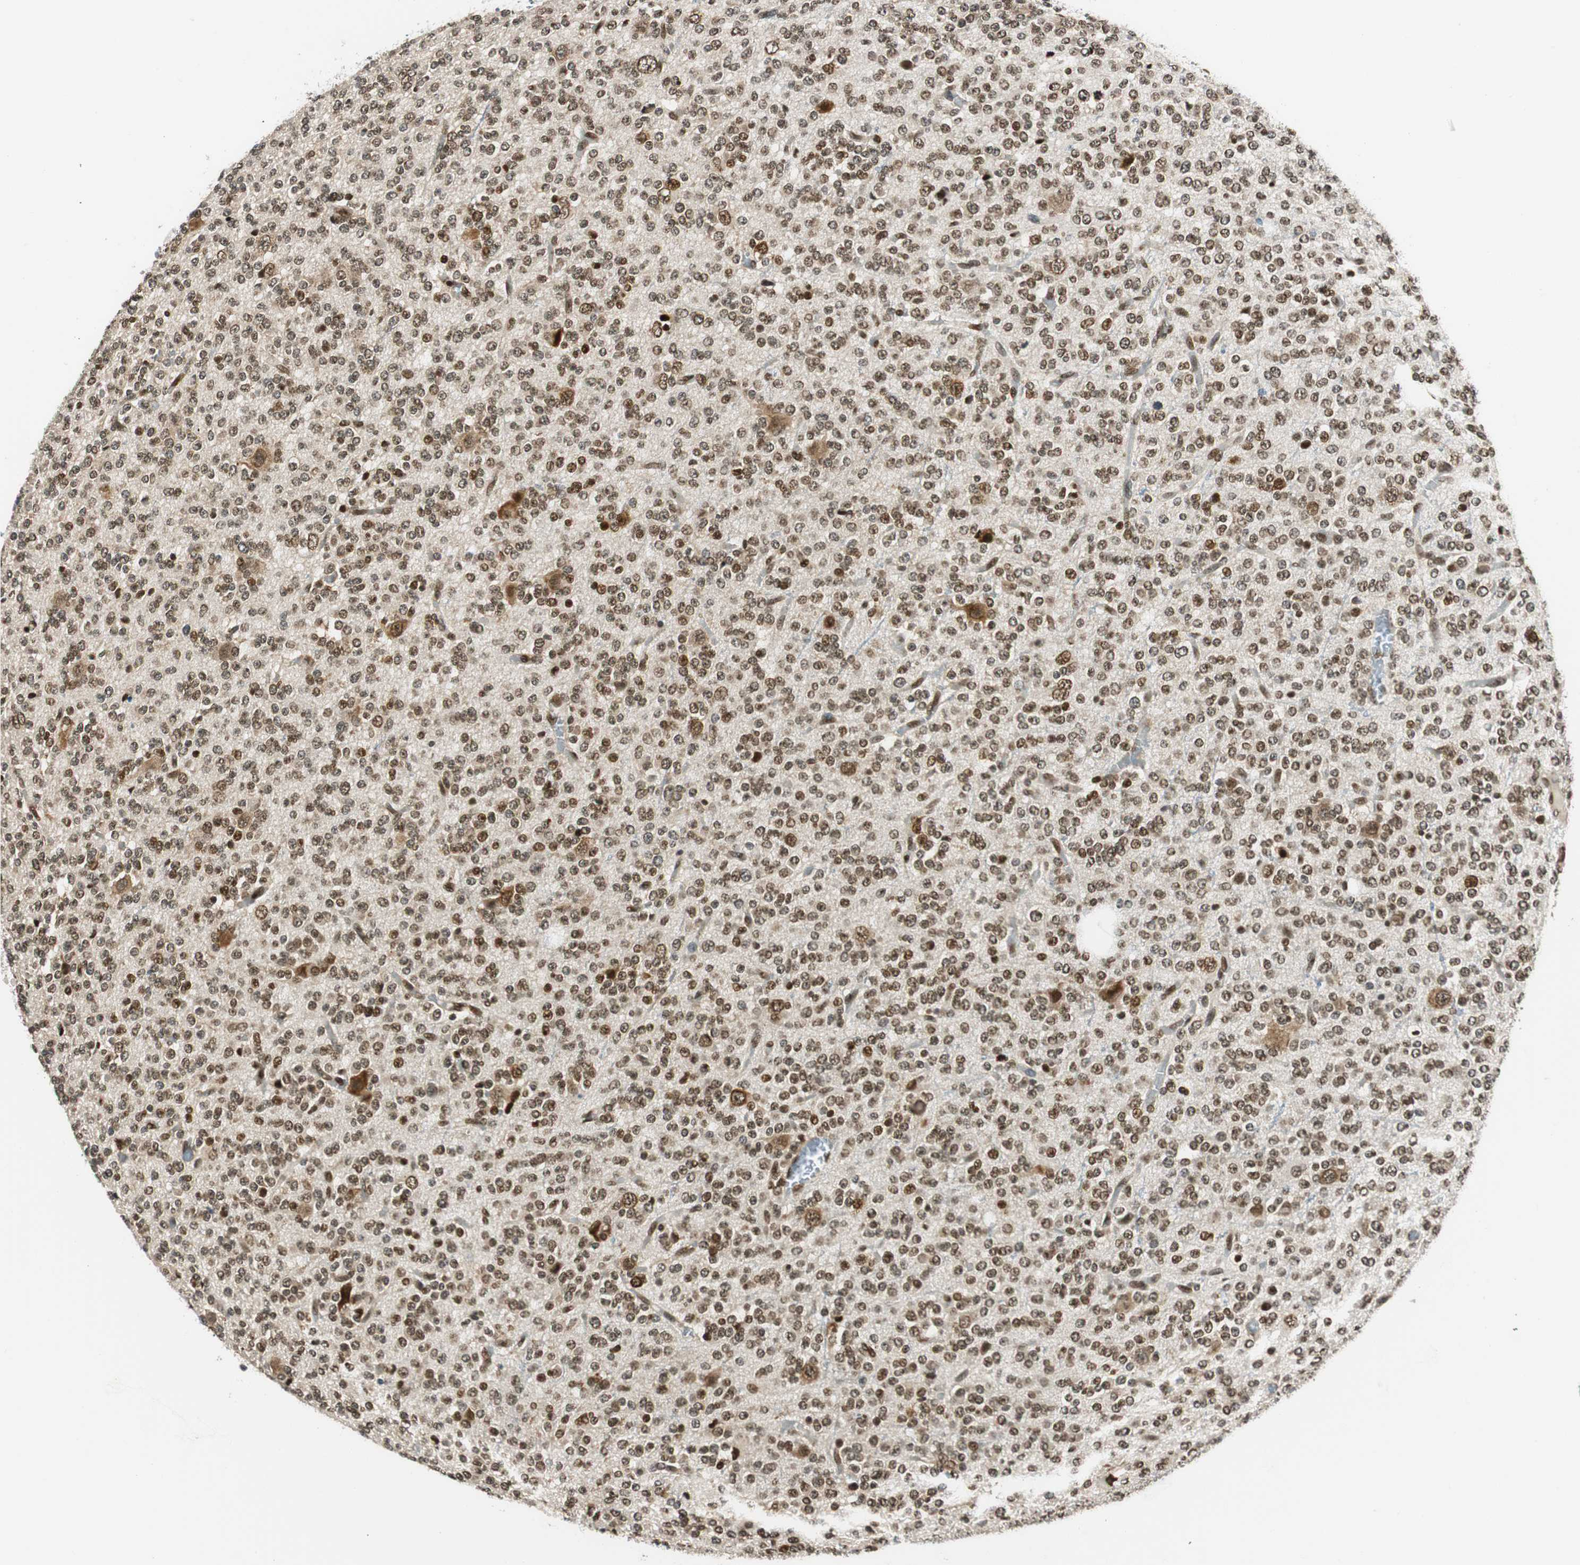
{"staining": {"intensity": "moderate", "quantity": ">75%", "location": "nuclear"}, "tissue": "glioma", "cell_type": "Tumor cells", "image_type": "cancer", "snomed": [{"axis": "morphology", "description": "Glioma, malignant, Low grade"}, {"axis": "topography", "description": "Brain"}], "caption": "DAB immunohistochemical staining of human glioma demonstrates moderate nuclear protein positivity in approximately >75% of tumor cells.", "gene": "RING1", "patient": {"sex": "male", "age": 38}}